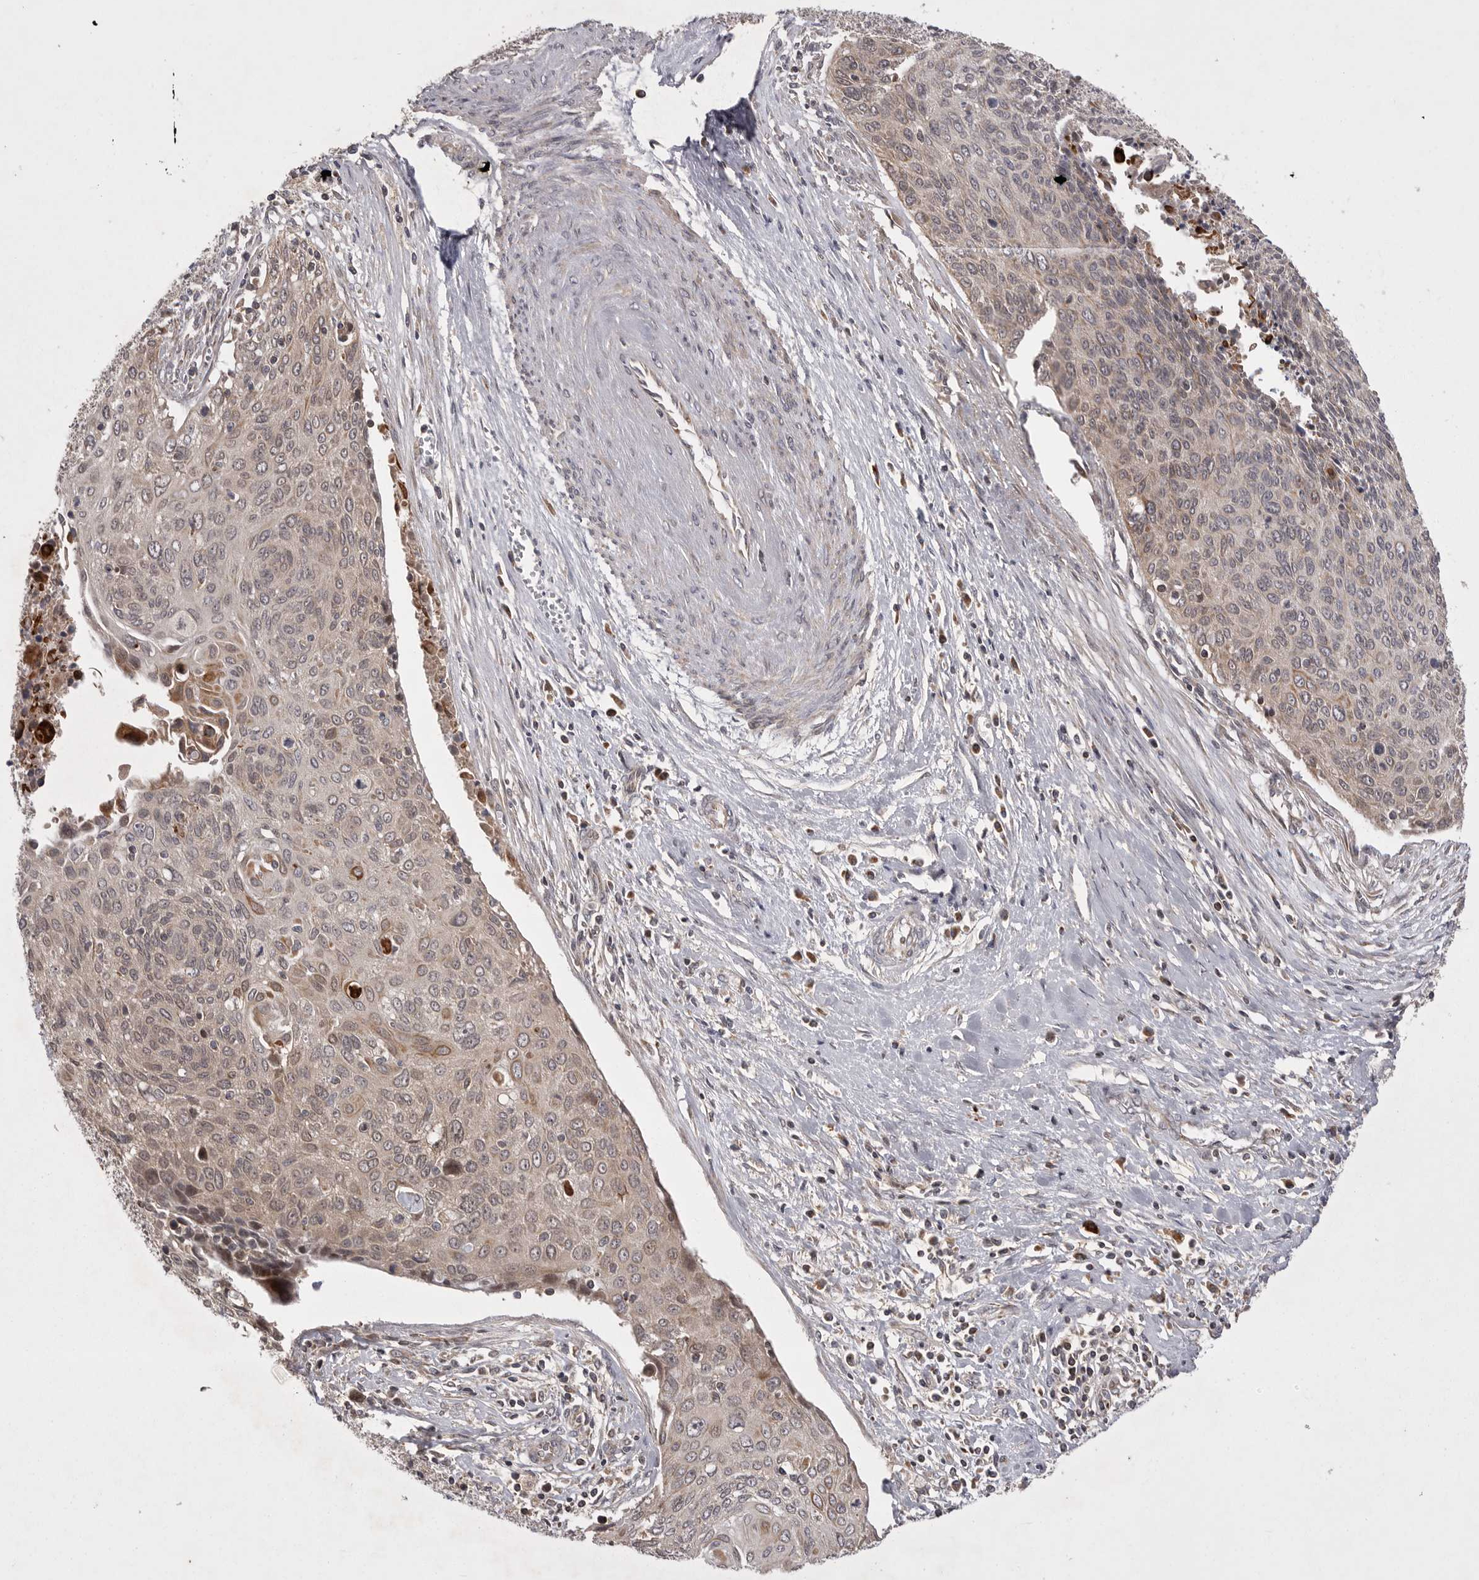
{"staining": {"intensity": "weak", "quantity": ">75%", "location": "cytoplasmic/membranous"}, "tissue": "cervical cancer", "cell_type": "Tumor cells", "image_type": "cancer", "snomed": [{"axis": "morphology", "description": "Squamous cell carcinoma, NOS"}, {"axis": "topography", "description": "Cervix"}], "caption": "Squamous cell carcinoma (cervical) stained for a protein (brown) exhibits weak cytoplasmic/membranous positive expression in approximately >75% of tumor cells.", "gene": "KYAT3", "patient": {"sex": "female", "age": 55}}